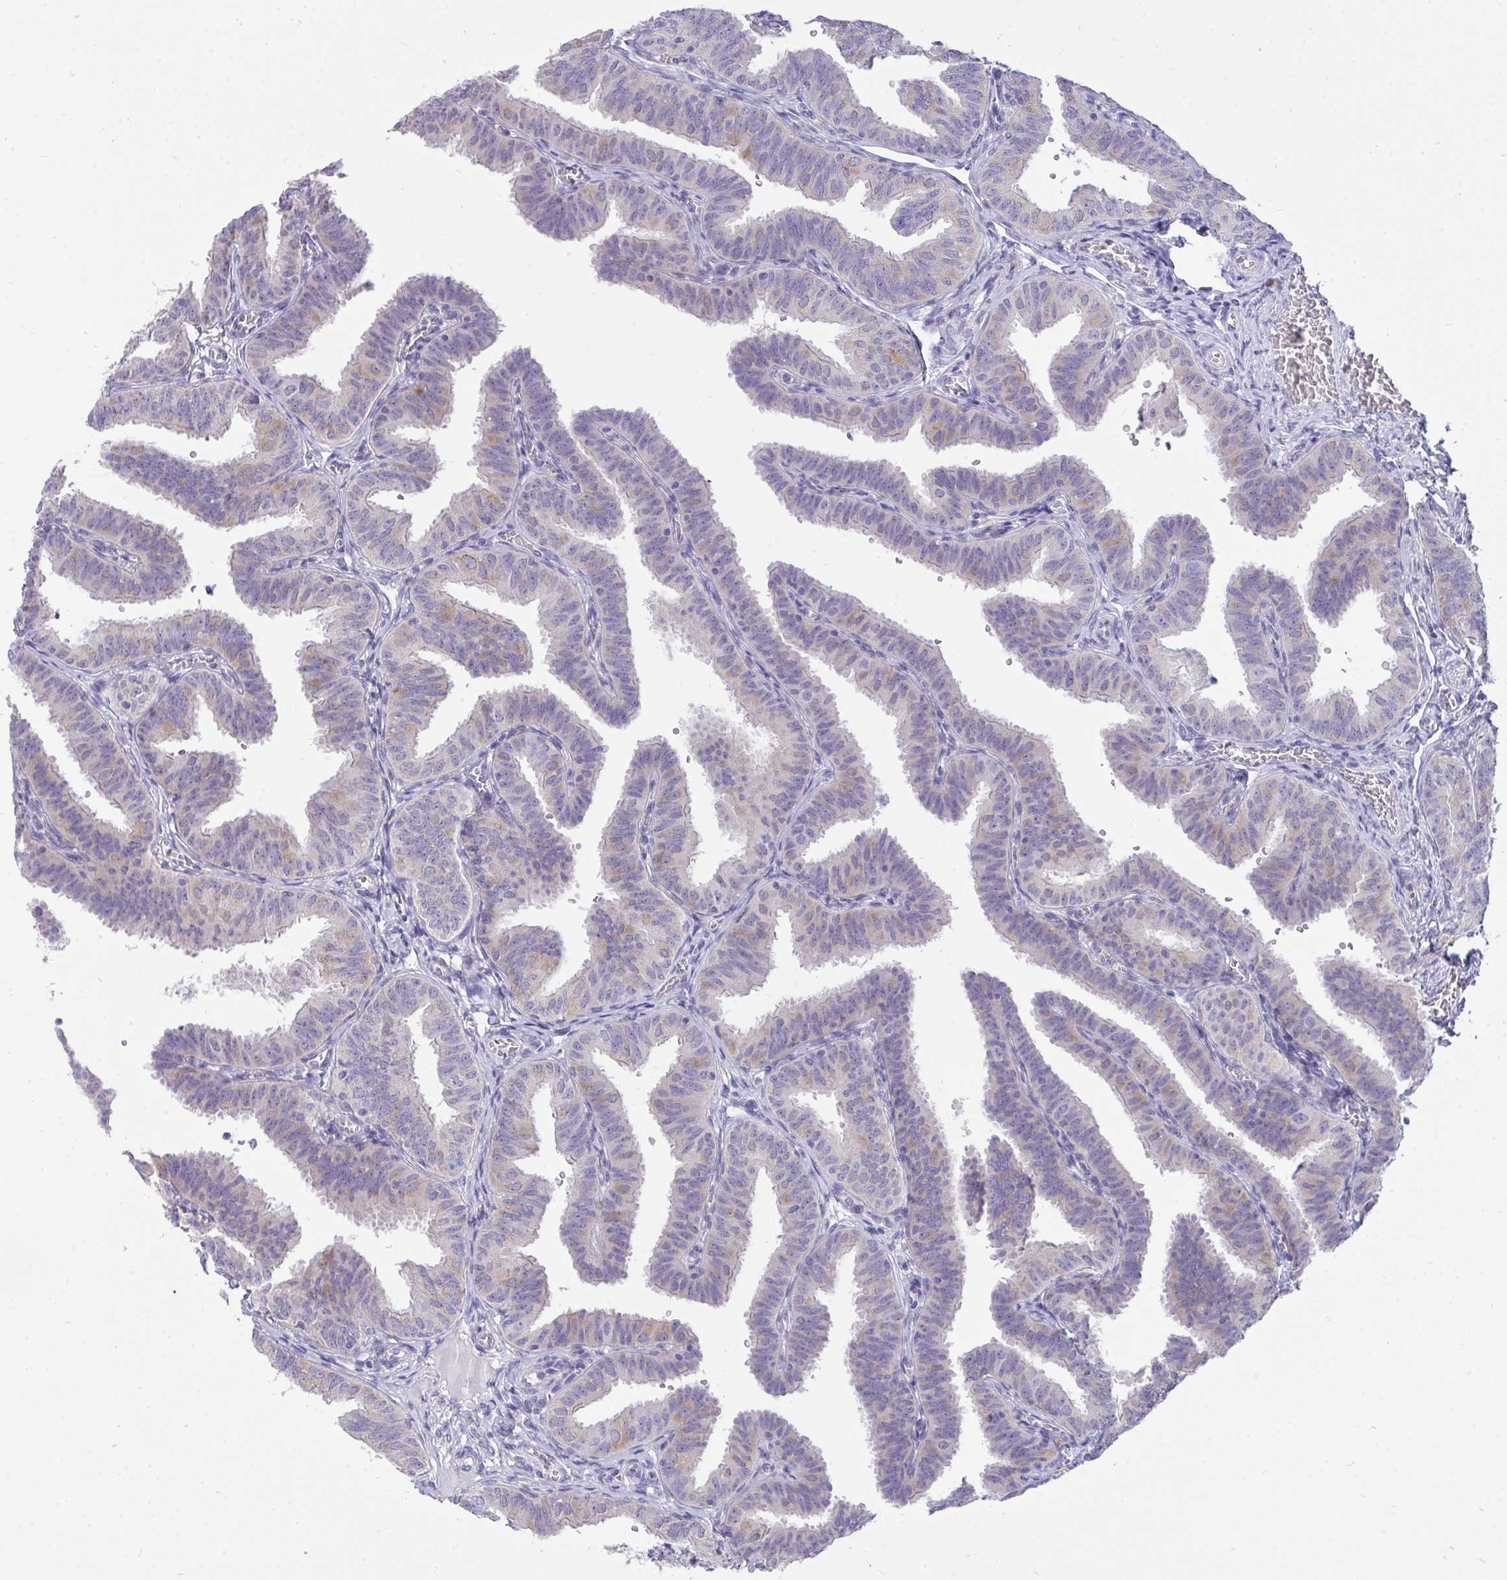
{"staining": {"intensity": "weak", "quantity": "25%-75%", "location": "cytoplasmic/membranous"}, "tissue": "fallopian tube", "cell_type": "Glandular cells", "image_type": "normal", "snomed": [{"axis": "morphology", "description": "Normal tissue, NOS"}, {"axis": "topography", "description": "Fallopian tube"}], "caption": "The photomicrograph demonstrates a brown stain indicating the presence of a protein in the cytoplasmic/membranous of glandular cells in fallopian tube. (DAB = brown stain, brightfield microscopy at high magnification).", "gene": "VGLL3", "patient": {"sex": "female", "age": 25}}